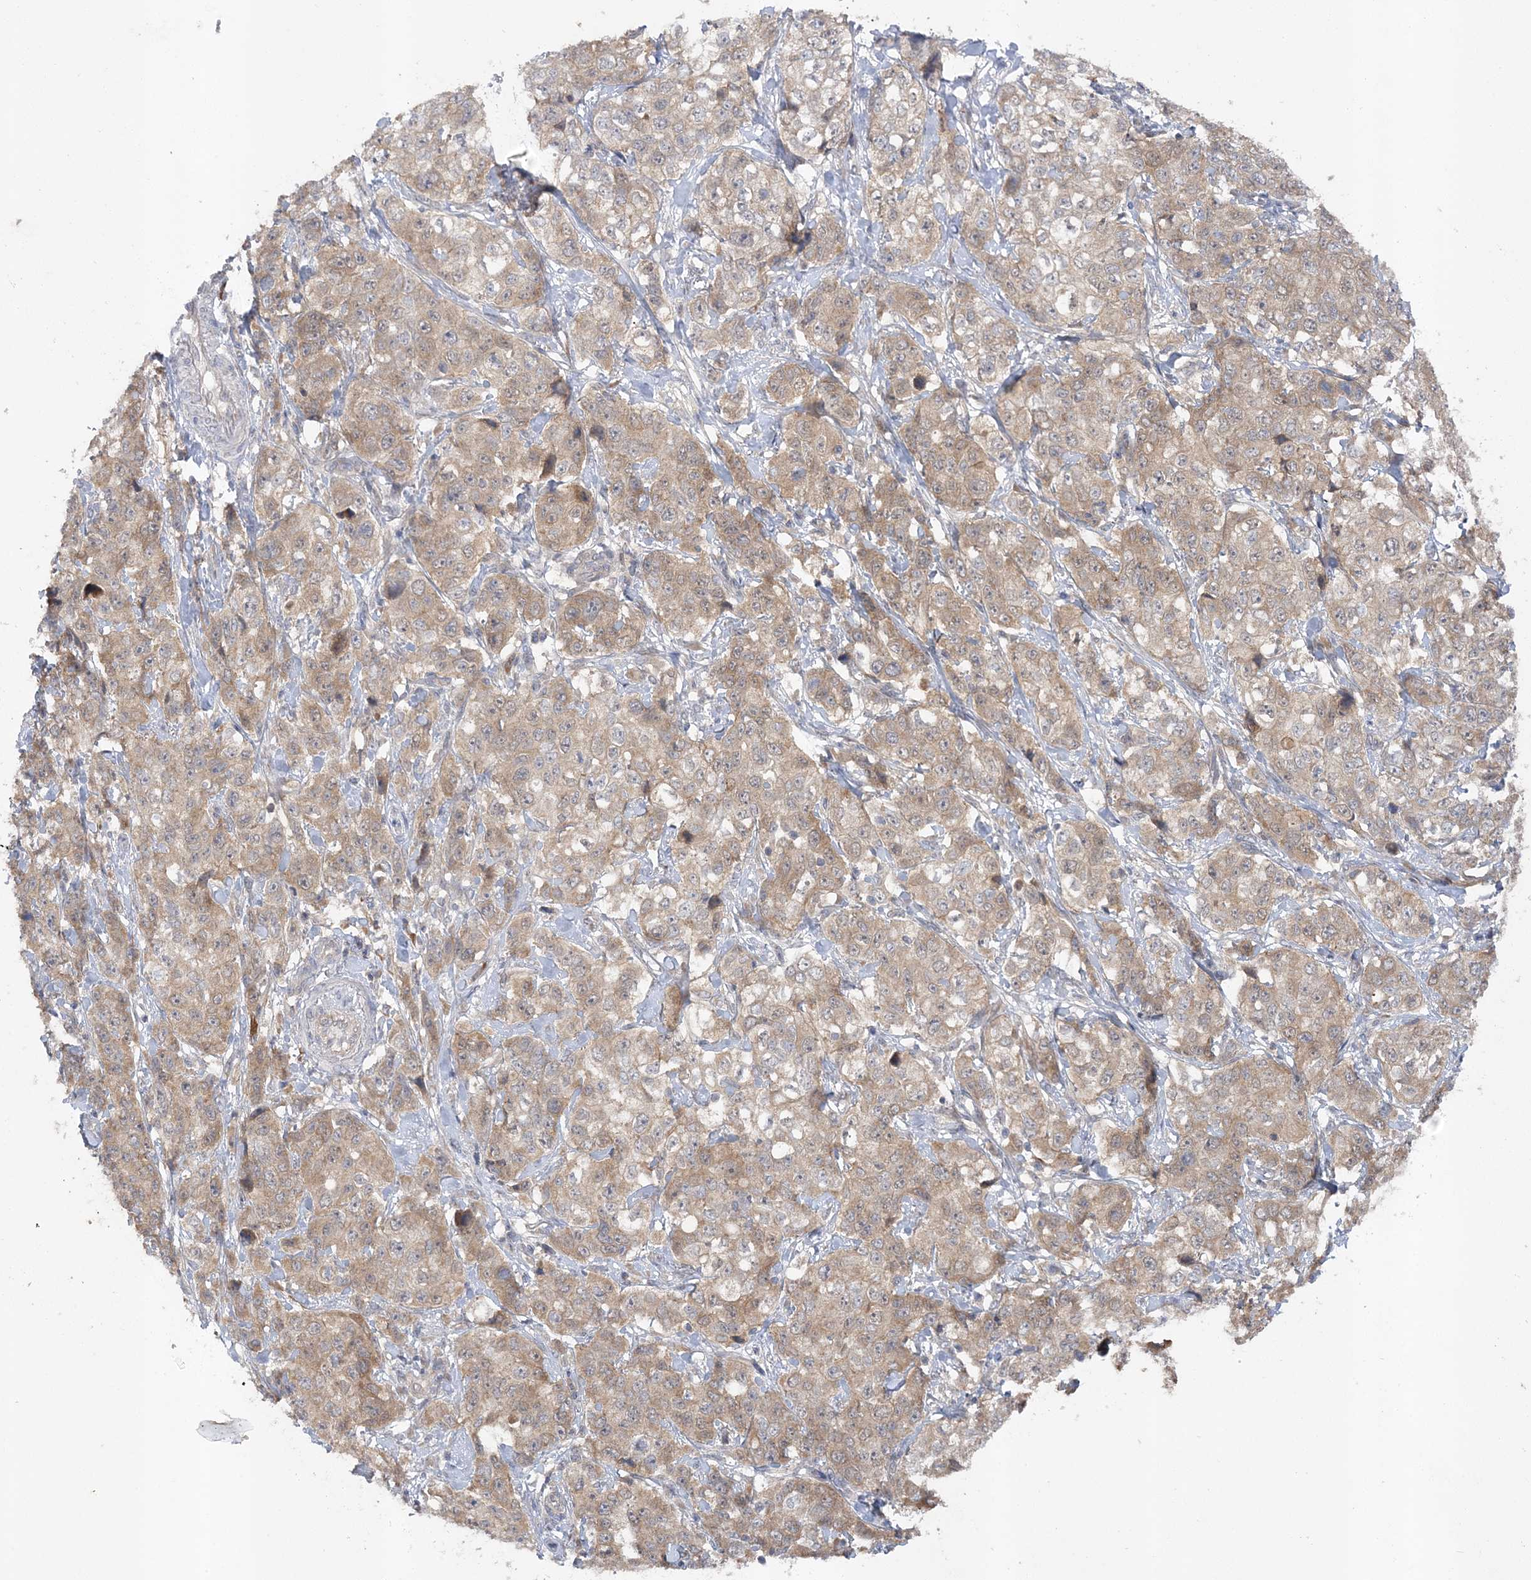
{"staining": {"intensity": "weak", "quantity": ">75%", "location": "cytoplasmic/membranous"}, "tissue": "stomach cancer", "cell_type": "Tumor cells", "image_type": "cancer", "snomed": [{"axis": "morphology", "description": "Adenocarcinoma, NOS"}, {"axis": "topography", "description": "Stomach"}], "caption": "A histopathology image showing weak cytoplasmic/membranous expression in about >75% of tumor cells in stomach cancer, as visualized by brown immunohistochemical staining.", "gene": "MMADHC", "patient": {"sex": "male", "age": 48}}